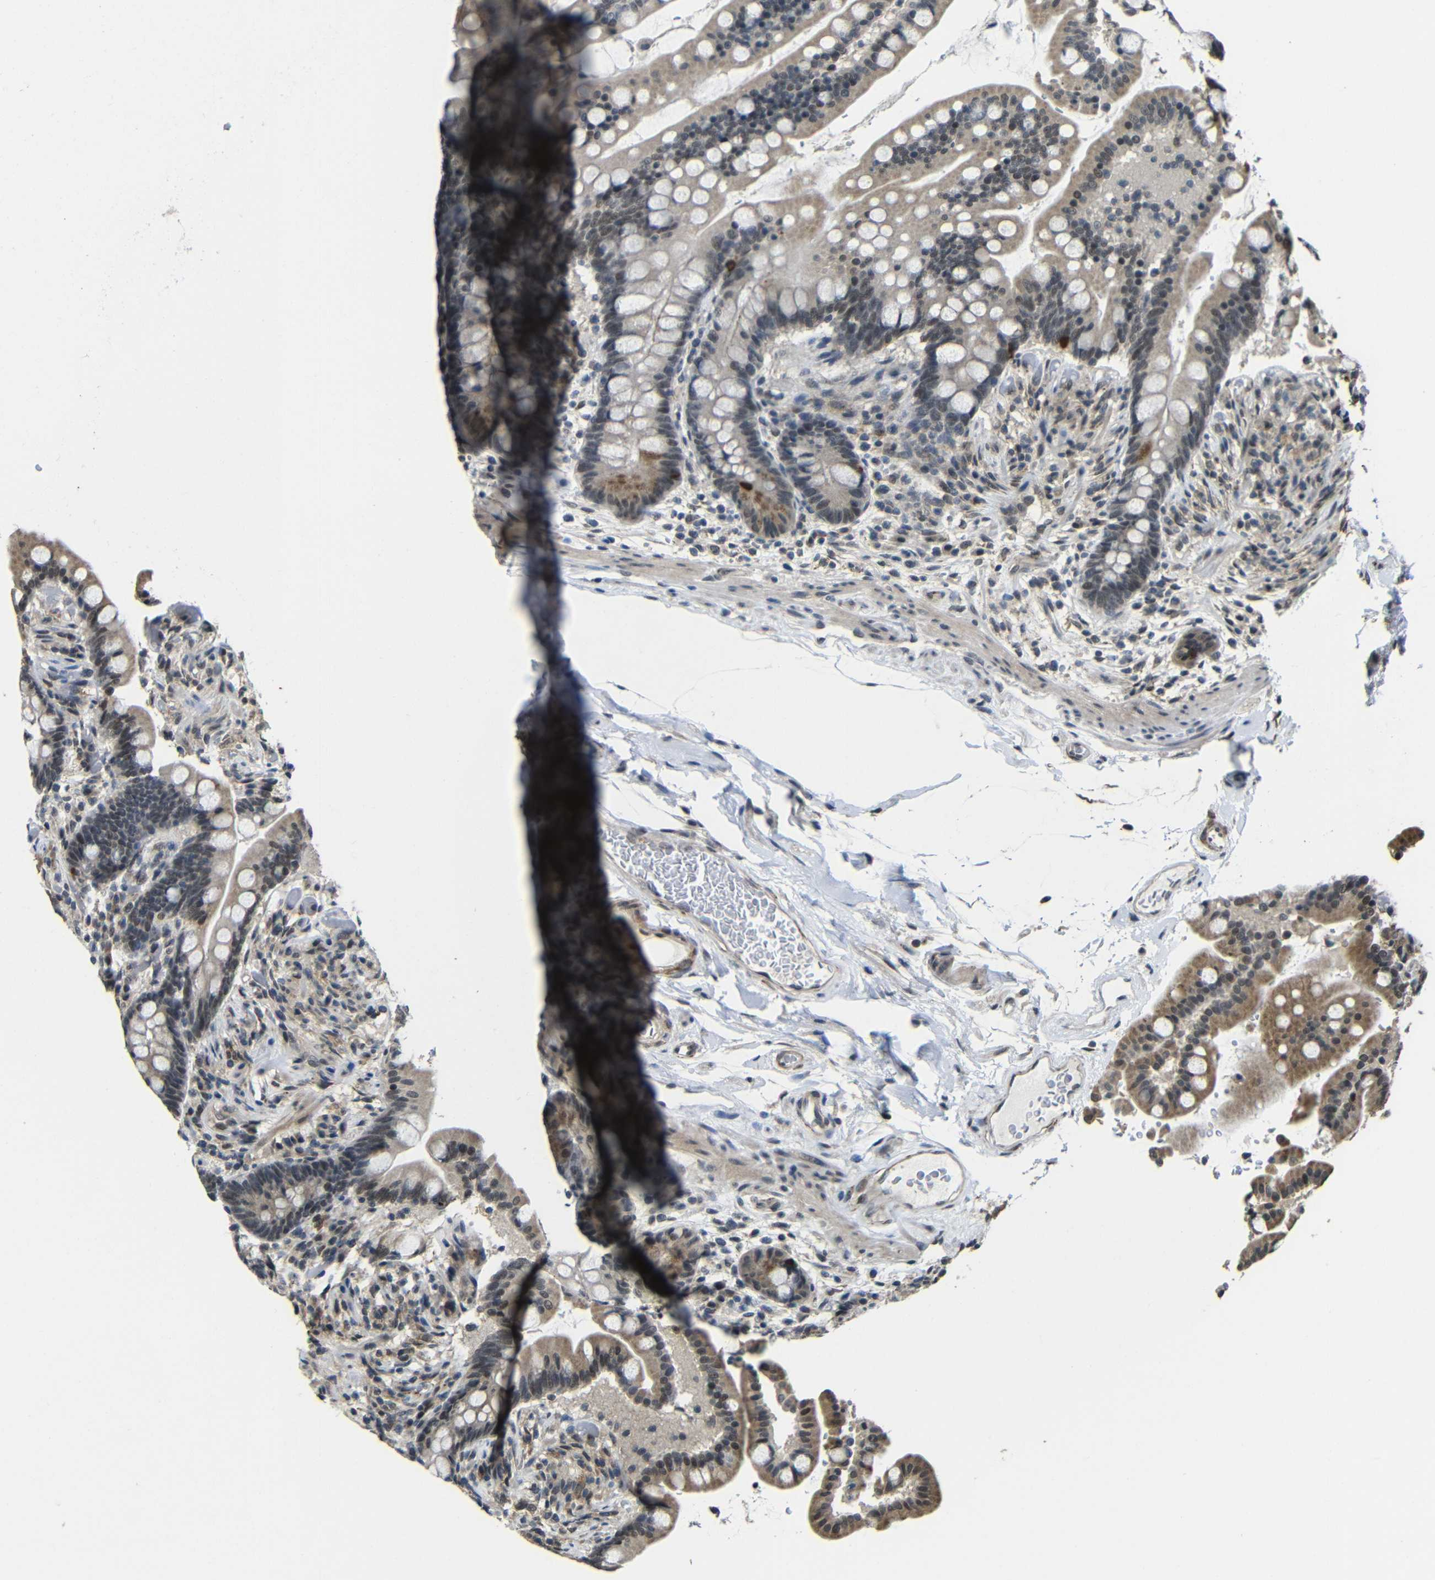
{"staining": {"intensity": "moderate", "quantity": ">75%", "location": "nuclear"}, "tissue": "colon", "cell_type": "Endothelial cells", "image_type": "normal", "snomed": [{"axis": "morphology", "description": "Normal tissue, NOS"}, {"axis": "topography", "description": "Colon"}], "caption": "DAB immunohistochemical staining of unremarkable human colon displays moderate nuclear protein staining in about >75% of endothelial cells. (brown staining indicates protein expression, while blue staining denotes nuclei).", "gene": "FAM172A", "patient": {"sex": "male", "age": 73}}